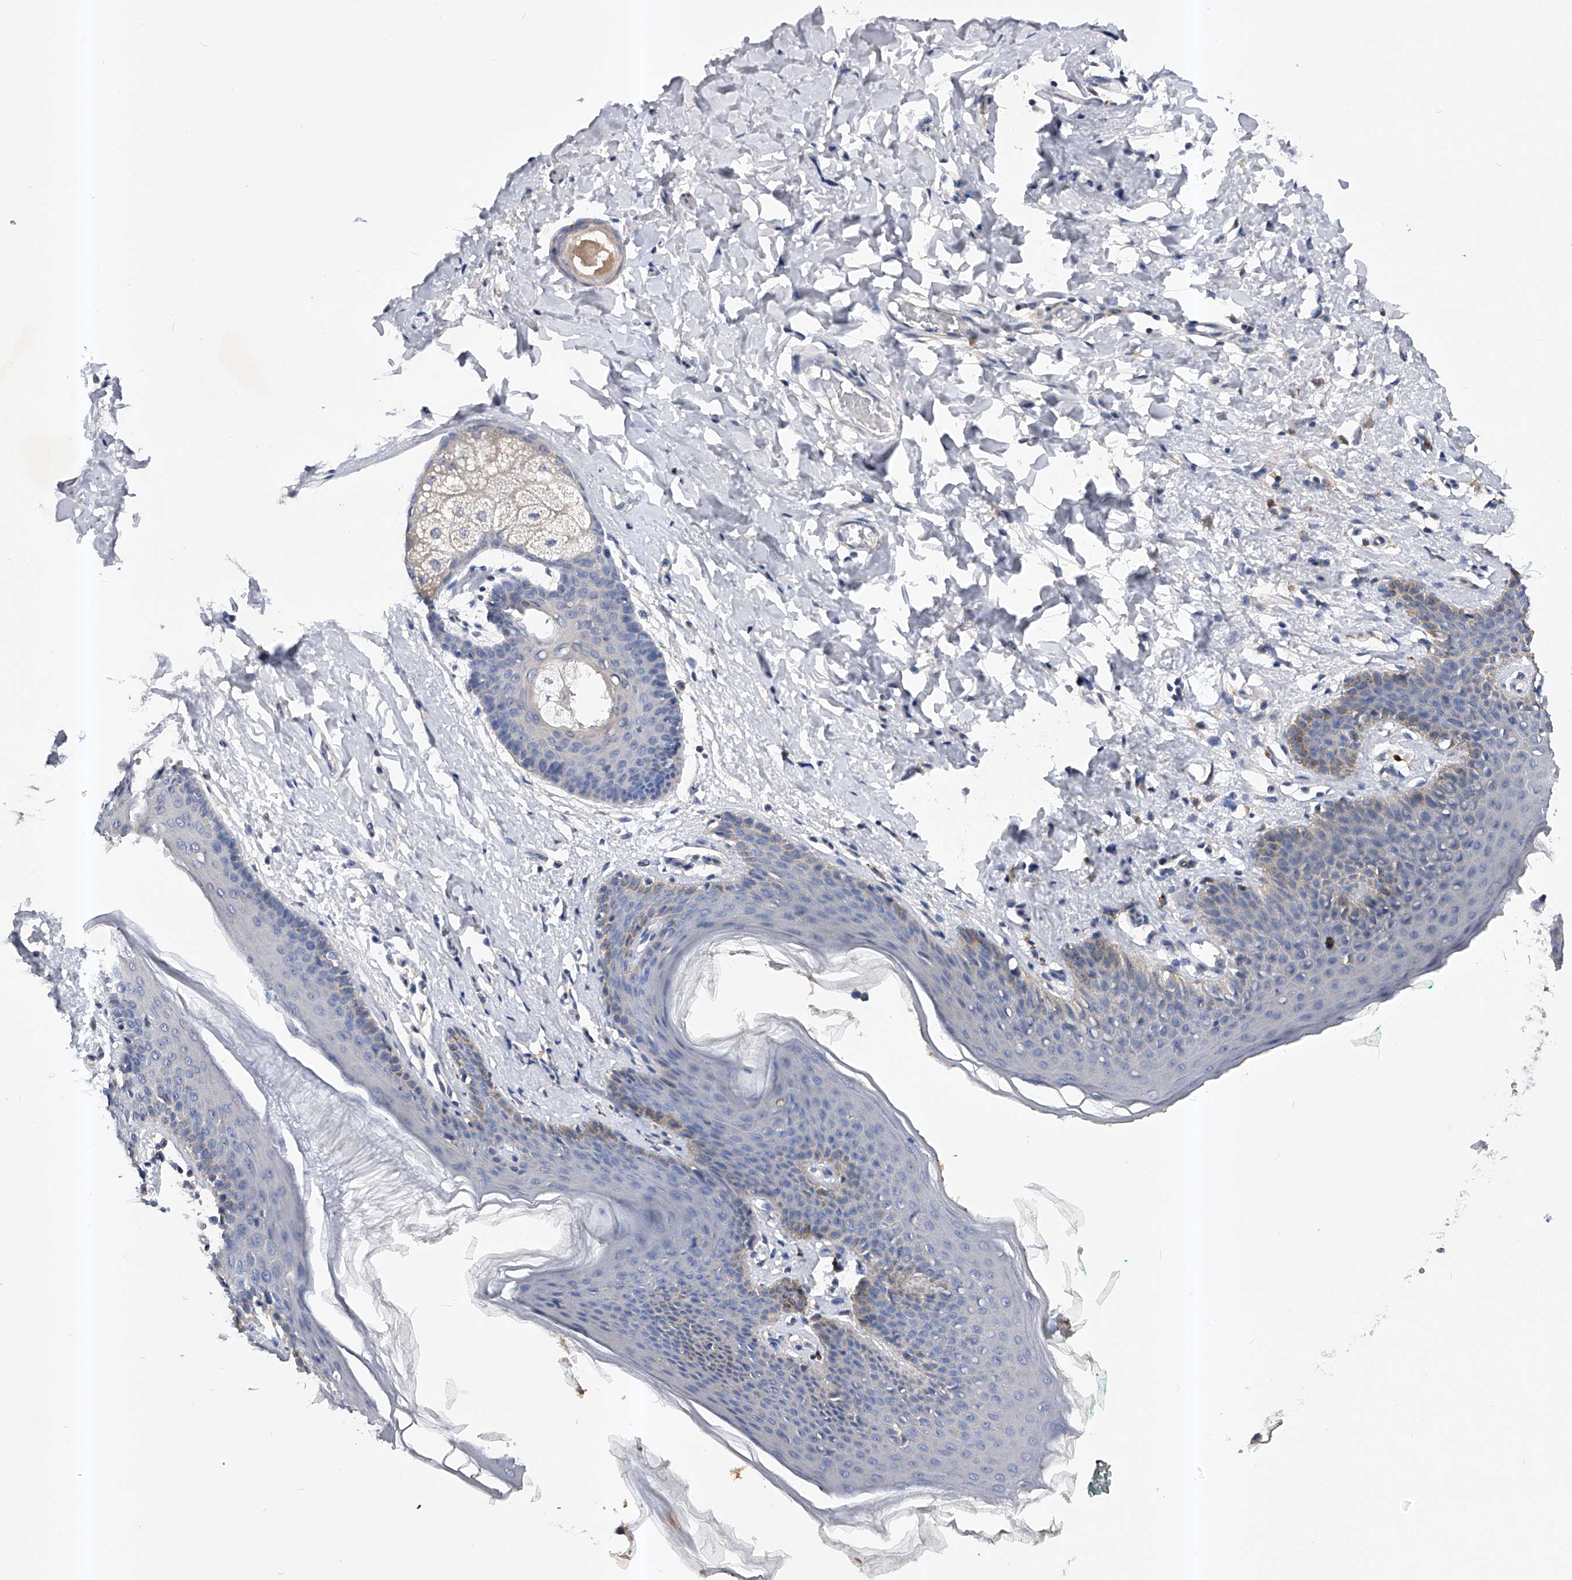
{"staining": {"intensity": "weak", "quantity": "<25%", "location": "cytoplasmic/membranous"}, "tissue": "skin", "cell_type": "Epidermal cells", "image_type": "normal", "snomed": [{"axis": "morphology", "description": "Normal tissue, NOS"}, {"axis": "topography", "description": "Vulva"}], "caption": "This is an immunohistochemistry image of benign human skin. There is no expression in epidermal cells.", "gene": "ARL4C", "patient": {"sex": "female", "age": 66}}